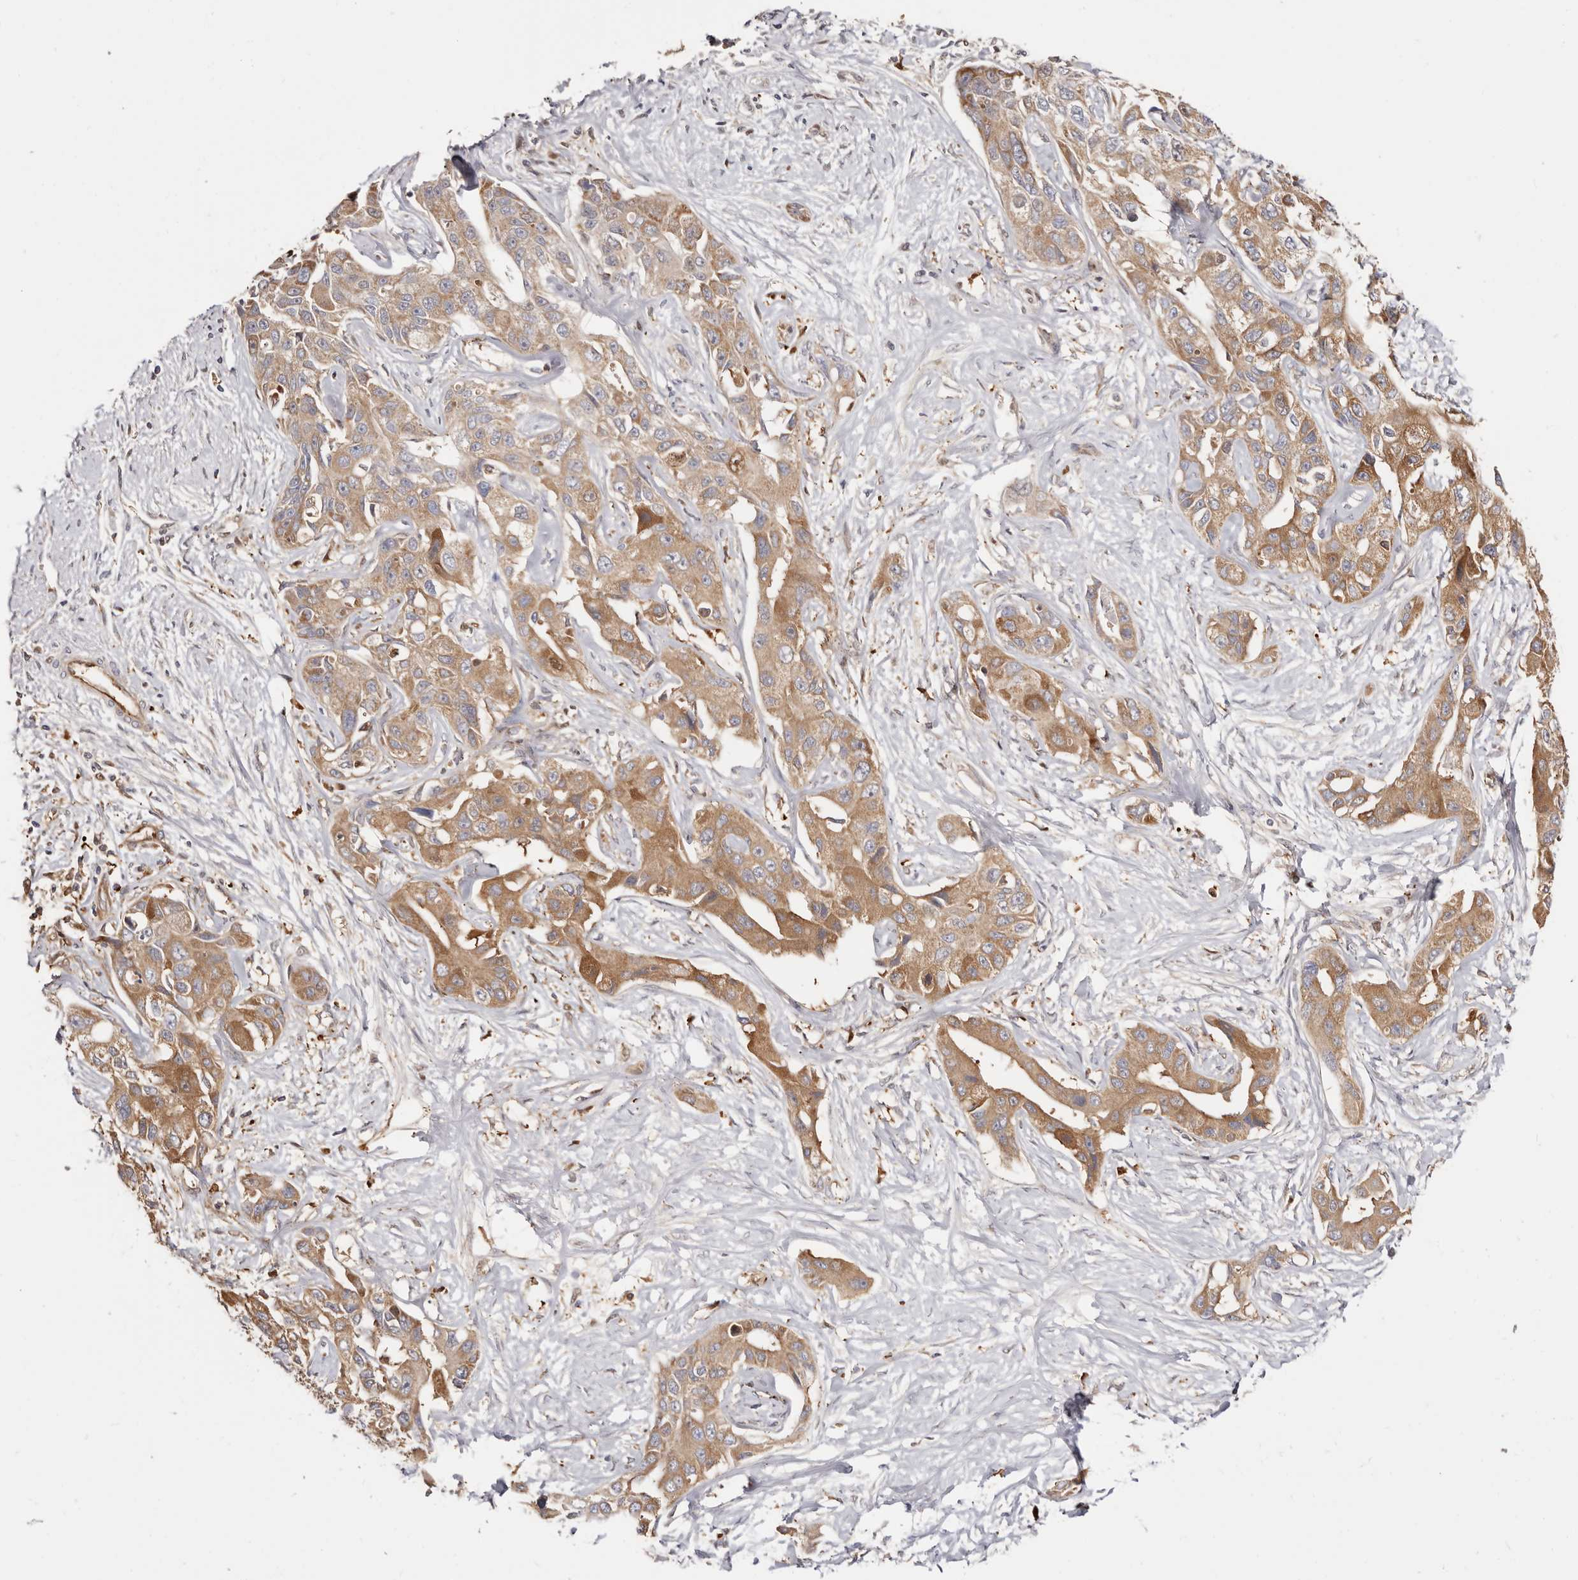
{"staining": {"intensity": "moderate", "quantity": ">75%", "location": "cytoplasmic/membranous"}, "tissue": "liver cancer", "cell_type": "Tumor cells", "image_type": "cancer", "snomed": [{"axis": "morphology", "description": "Cholangiocarcinoma"}, {"axis": "topography", "description": "Liver"}], "caption": "The histopathology image reveals a brown stain indicating the presence of a protein in the cytoplasmic/membranous of tumor cells in liver cancer (cholangiocarcinoma).", "gene": "LAP3", "patient": {"sex": "male", "age": 59}}